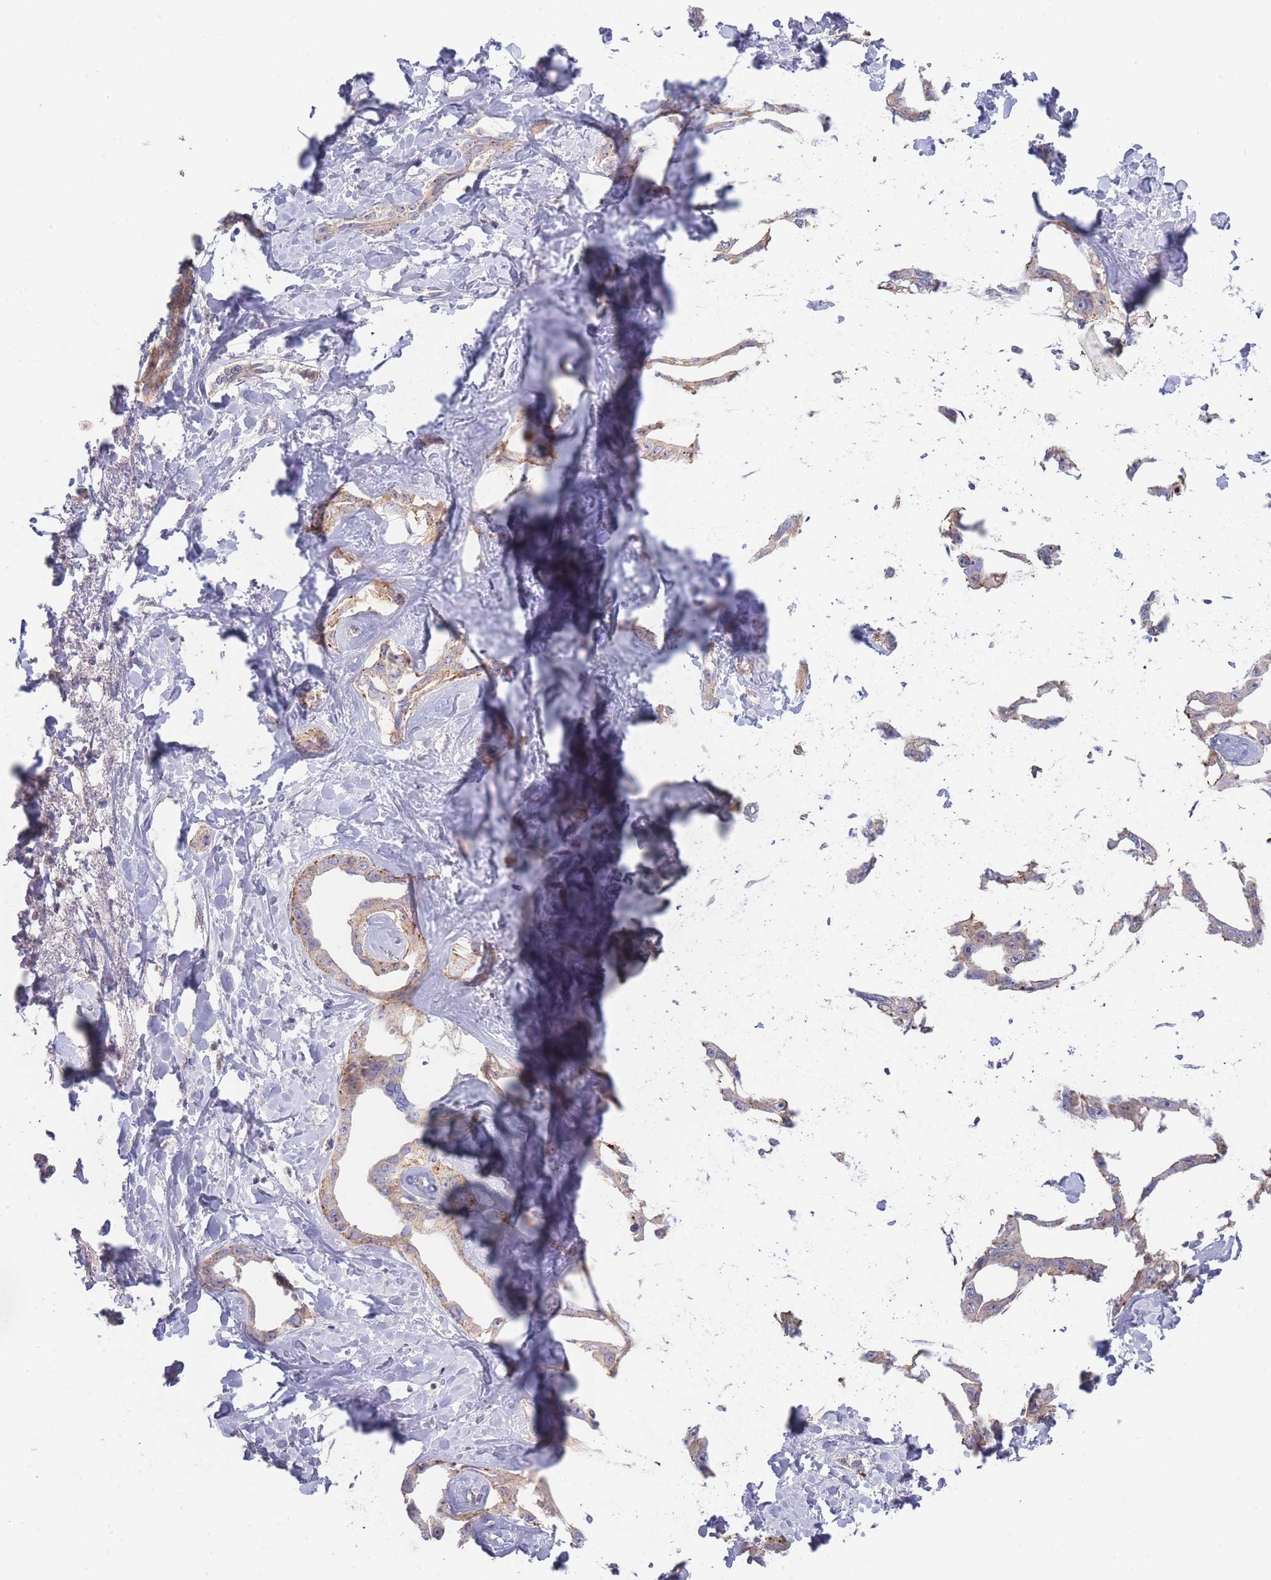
{"staining": {"intensity": "weak", "quantity": "25%-75%", "location": "cytoplasmic/membranous"}, "tissue": "liver cancer", "cell_type": "Tumor cells", "image_type": "cancer", "snomed": [{"axis": "morphology", "description": "Cholangiocarcinoma"}, {"axis": "topography", "description": "Liver"}], "caption": "Protein expression analysis of human cholangiocarcinoma (liver) reveals weak cytoplasmic/membranous positivity in approximately 25%-75% of tumor cells. (DAB (3,3'-diaminobenzidine) IHC with brightfield microscopy, high magnification).", "gene": "SPHKAP", "patient": {"sex": "male", "age": 59}}